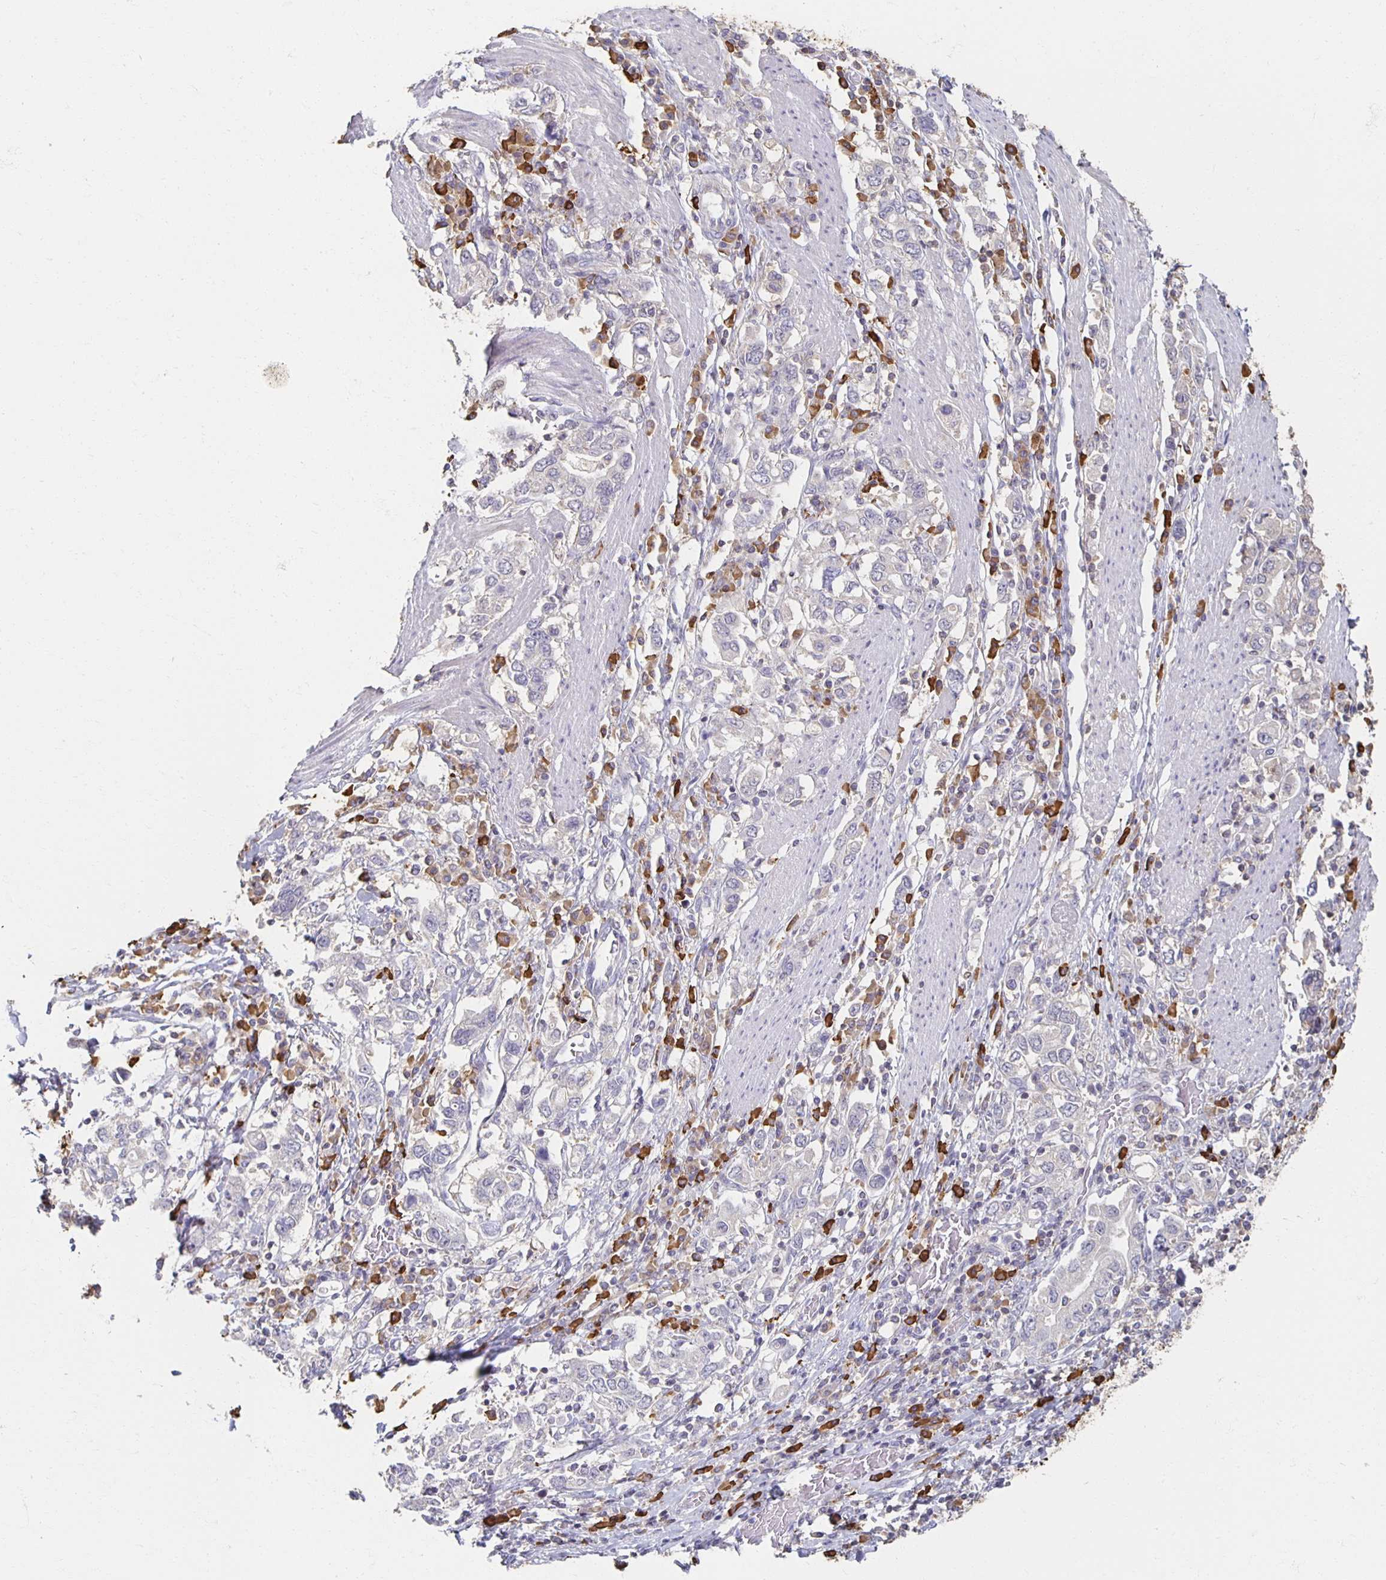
{"staining": {"intensity": "negative", "quantity": "none", "location": "none"}, "tissue": "stomach cancer", "cell_type": "Tumor cells", "image_type": "cancer", "snomed": [{"axis": "morphology", "description": "Adenocarcinoma, NOS"}, {"axis": "topography", "description": "Stomach, upper"}, {"axis": "topography", "description": "Stomach"}], "caption": "This is an IHC photomicrograph of human stomach cancer (adenocarcinoma). There is no expression in tumor cells.", "gene": "ZNF692", "patient": {"sex": "male", "age": 62}}